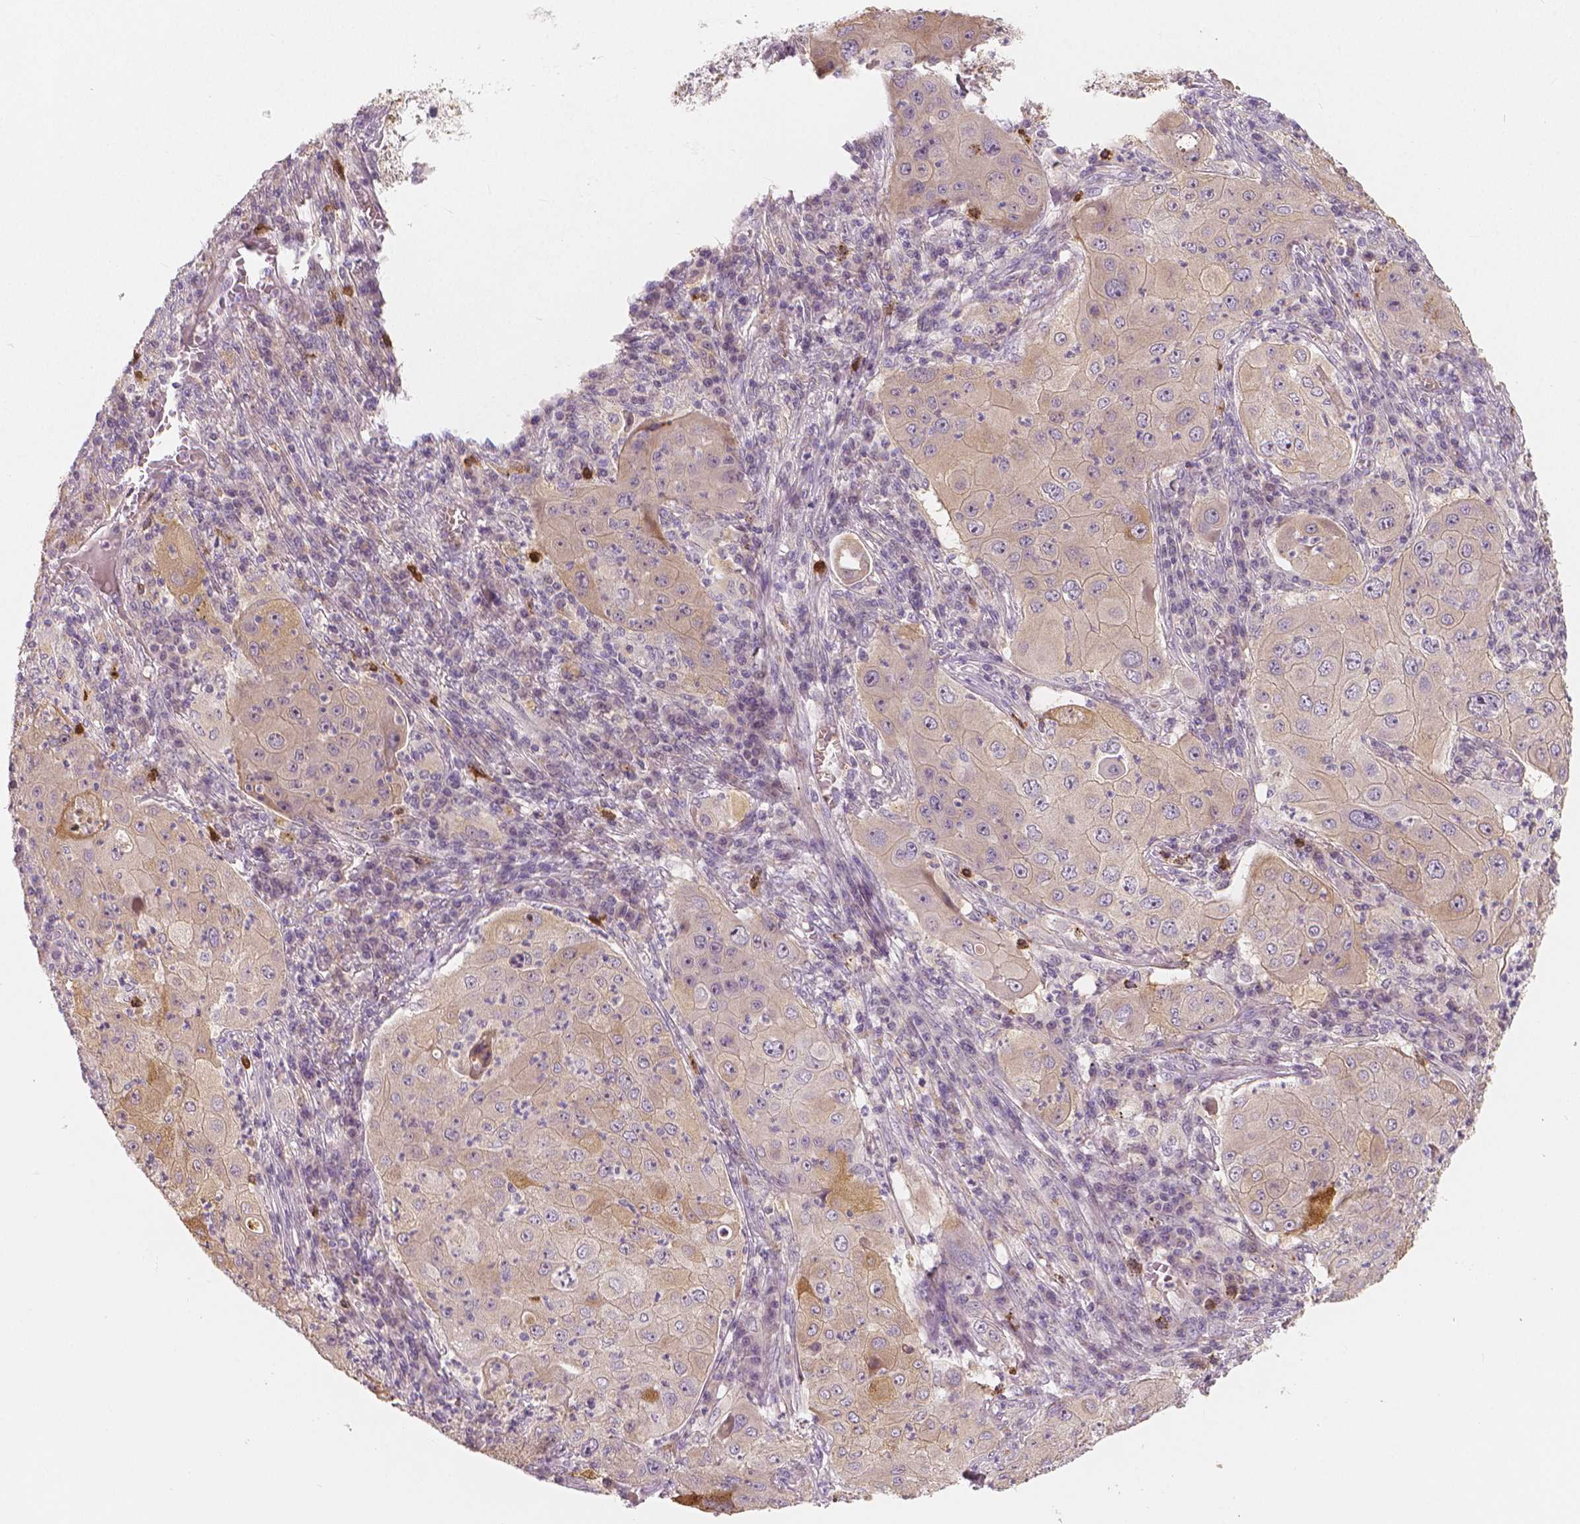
{"staining": {"intensity": "moderate", "quantity": "<25%", "location": "cytoplasmic/membranous"}, "tissue": "lung cancer", "cell_type": "Tumor cells", "image_type": "cancer", "snomed": [{"axis": "morphology", "description": "Squamous cell carcinoma, NOS"}, {"axis": "topography", "description": "Lung"}], "caption": "Immunohistochemistry (IHC) histopathology image of neoplastic tissue: human lung cancer (squamous cell carcinoma) stained using IHC displays low levels of moderate protein expression localized specifically in the cytoplasmic/membranous of tumor cells, appearing as a cytoplasmic/membranous brown color.", "gene": "RNASE7", "patient": {"sex": "female", "age": 59}}